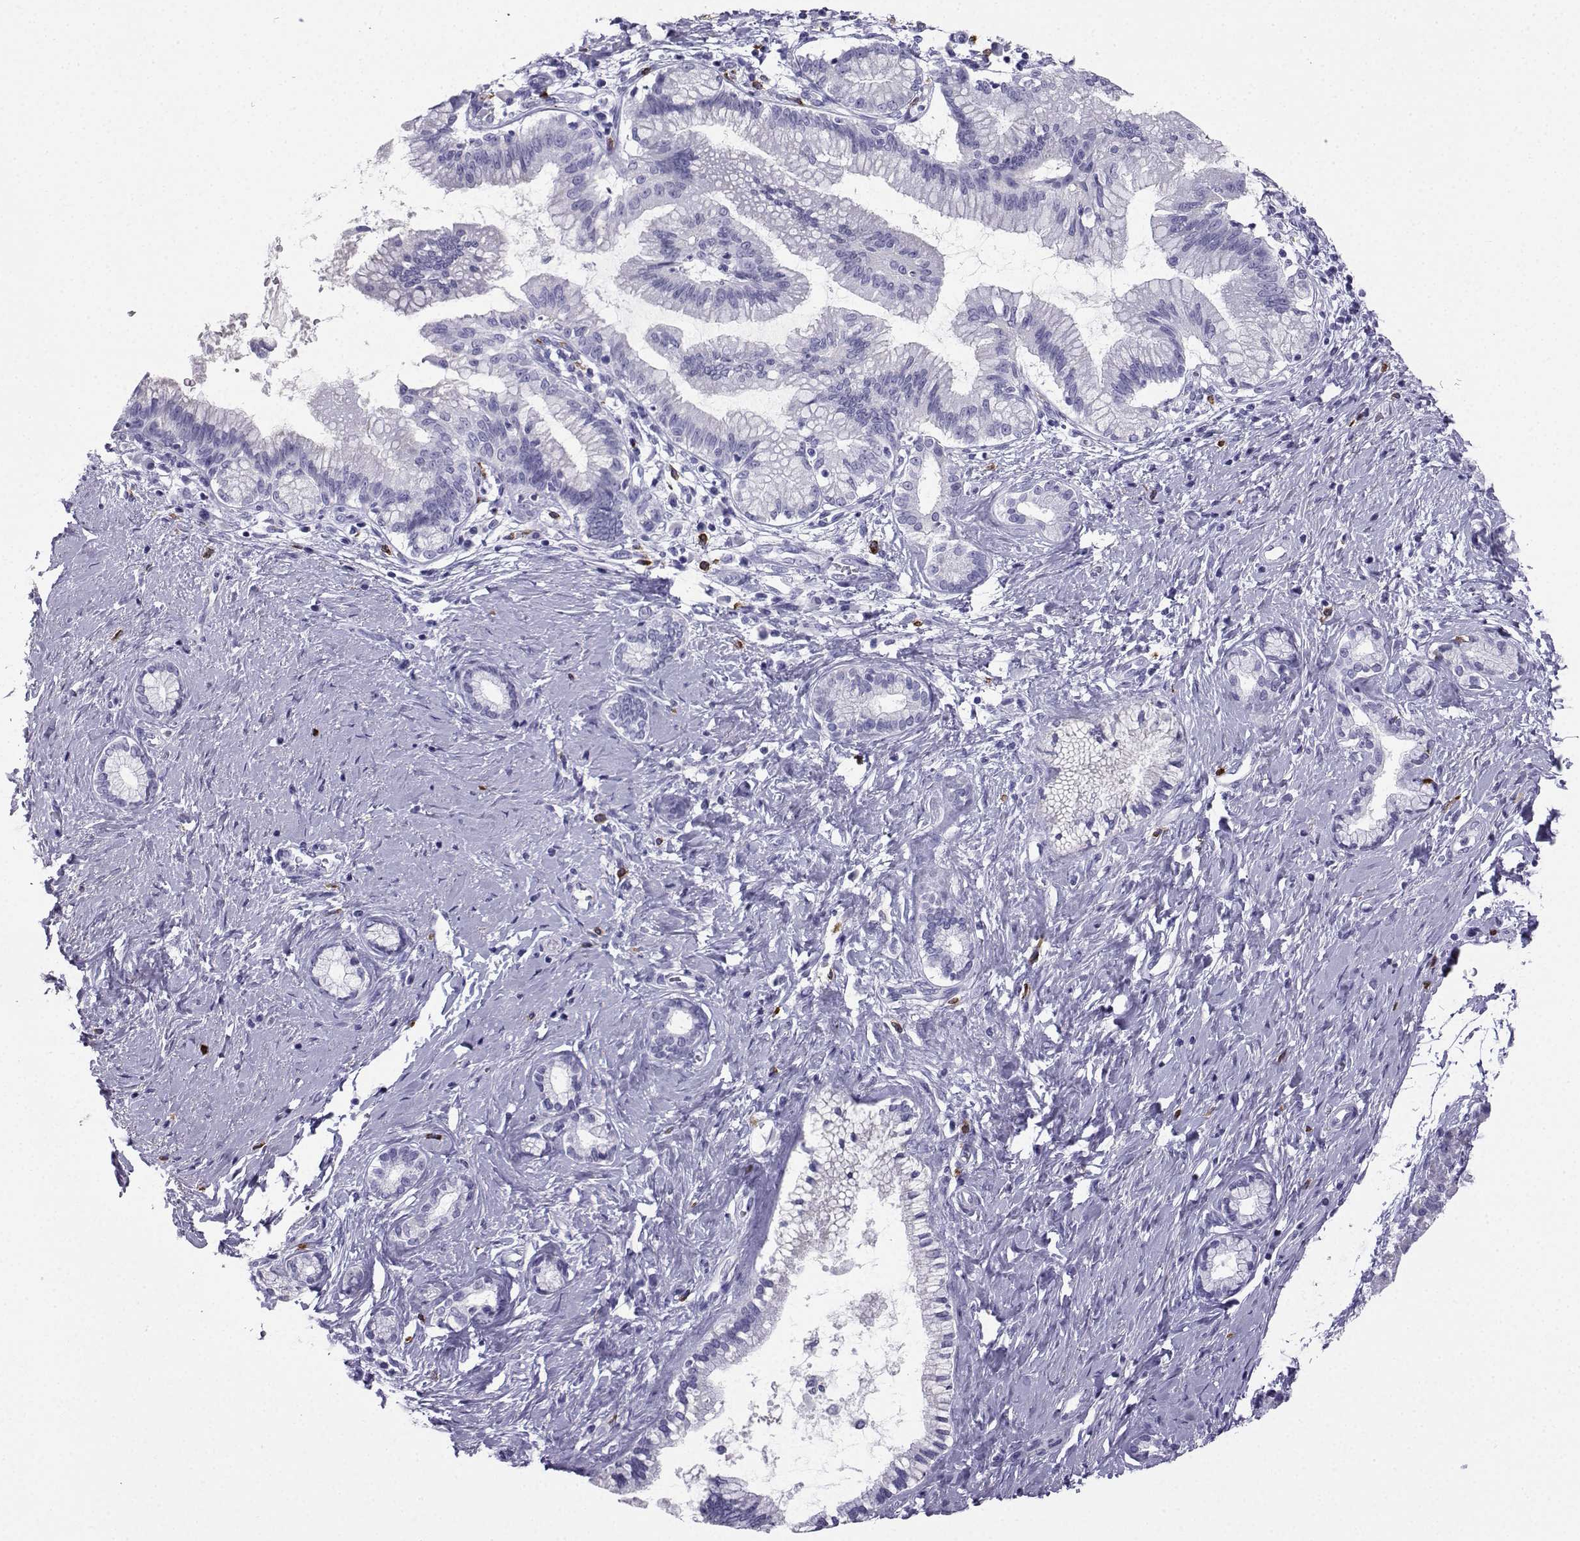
{"staining": {"intensity": "negative", "quantity": "none", "location": "none"}, "tissue": "pancreatic cancer", "cell_type": "Tumor cells", "image_type": "cancer", "snomed": [{"axis": "morphology", "description": "Adenocarcinoma, NOS"}, {"axis": "topography", "description": "Pancreas"}], "caption": "Tumor cells show no significant protein positivity in pancreatic cancer. (DAB immunohistochemistry, high magnification).", "gene": "SLC18A2", "patient": {"sex": "female", "age": 73}}